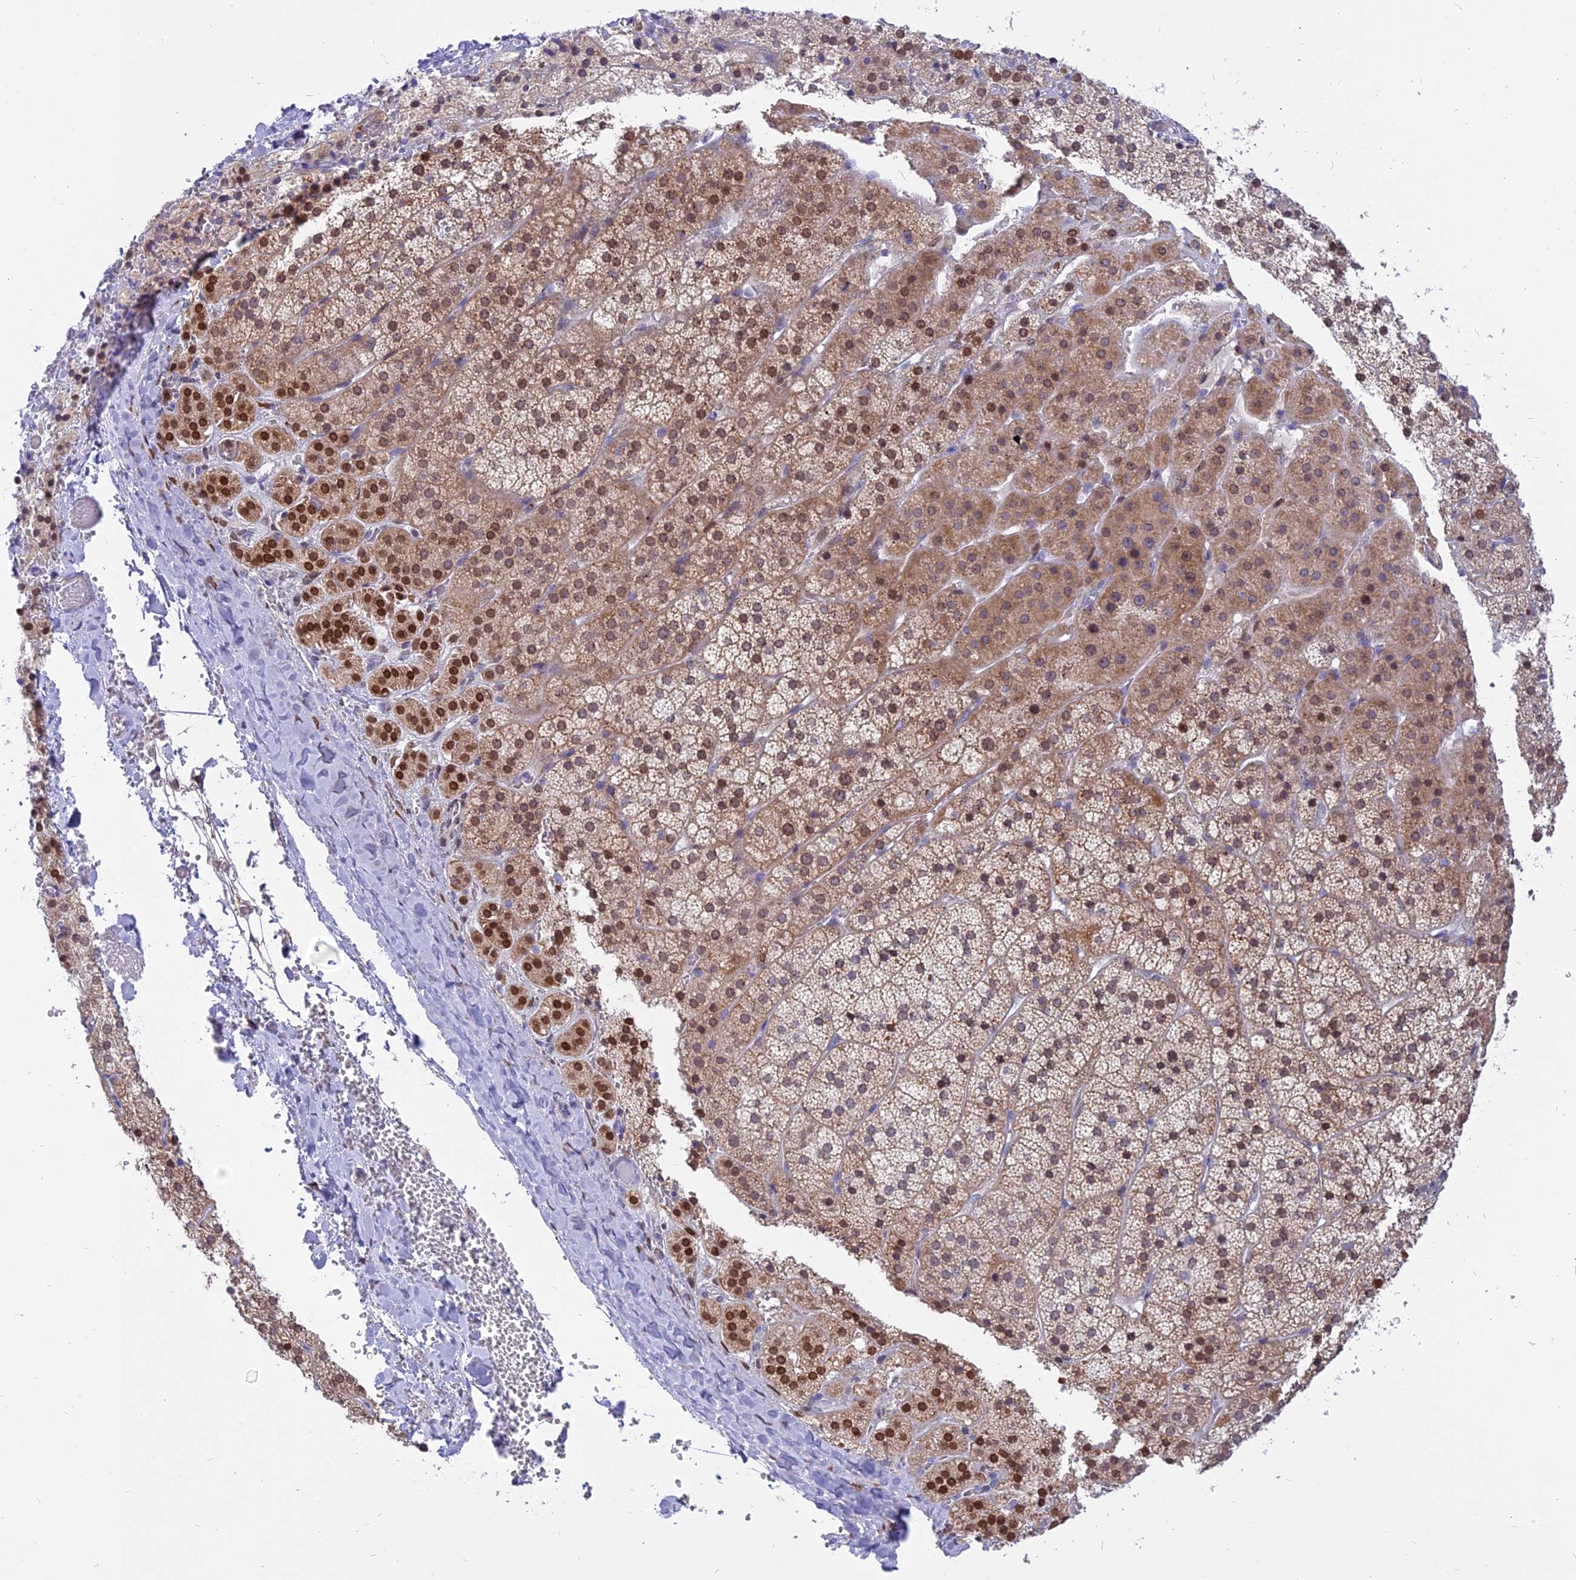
{"staining": {"intensity": "moderate", "quantity": "25%-75%", "location": "cytoplasmic/membranous,nuclear"}, "tissue": "adrenal gland", "cell_type": "Glandular cells", "image_type": "normal", "snomed": [{"axis": "morphology", "description": "Normal tissue, NOS"}, {"axis": "topography", "description": "Adrenal gland"}], "caption": "Protein expression analysis of normal human adrenal gland reveals moderate cytoplasmic/membranous,nuclear staining in about 25%-75% of glandular cells.", "gene": "CENPV", "patient": {"sex": "female", "age": 44}}